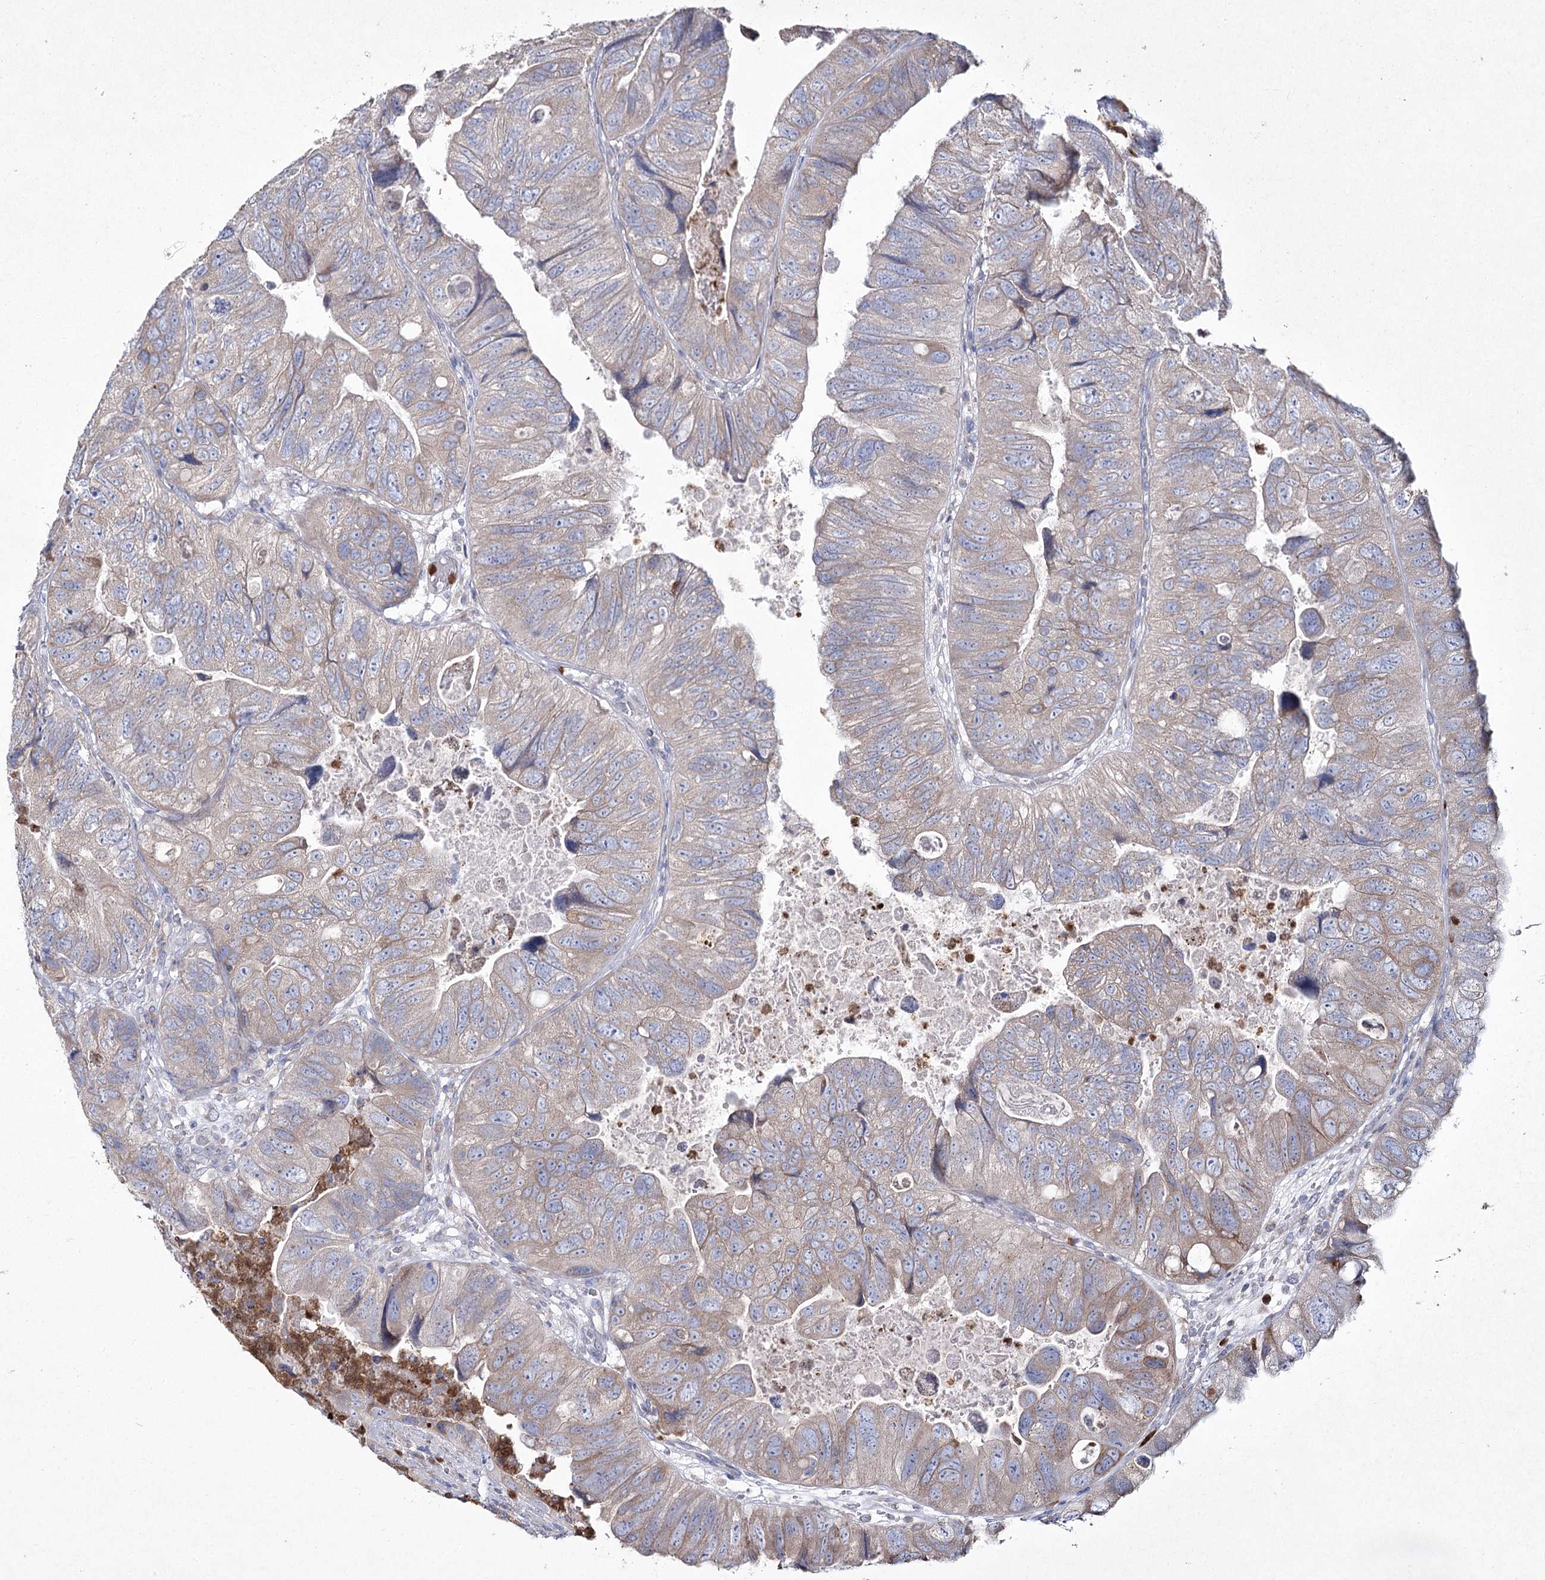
{"staining": {"intensity": "negative", "quantity": "none", "location": "none"}, "tissue": "colorectal cancer", "cell_type": "Tumor cells", "image_type": "cancer", "snomed": [{"axis": "morphology", "description": "Adenocarcinoma, NOS"}, {"axis": "topography", "description": "Rectum"}], "caption": "Colorectal cancer stained for a protein using IHC reveals no positivity tumor cells.", "gene": "NIPAL4", "patient": {"sex": "male", "age": 63}}